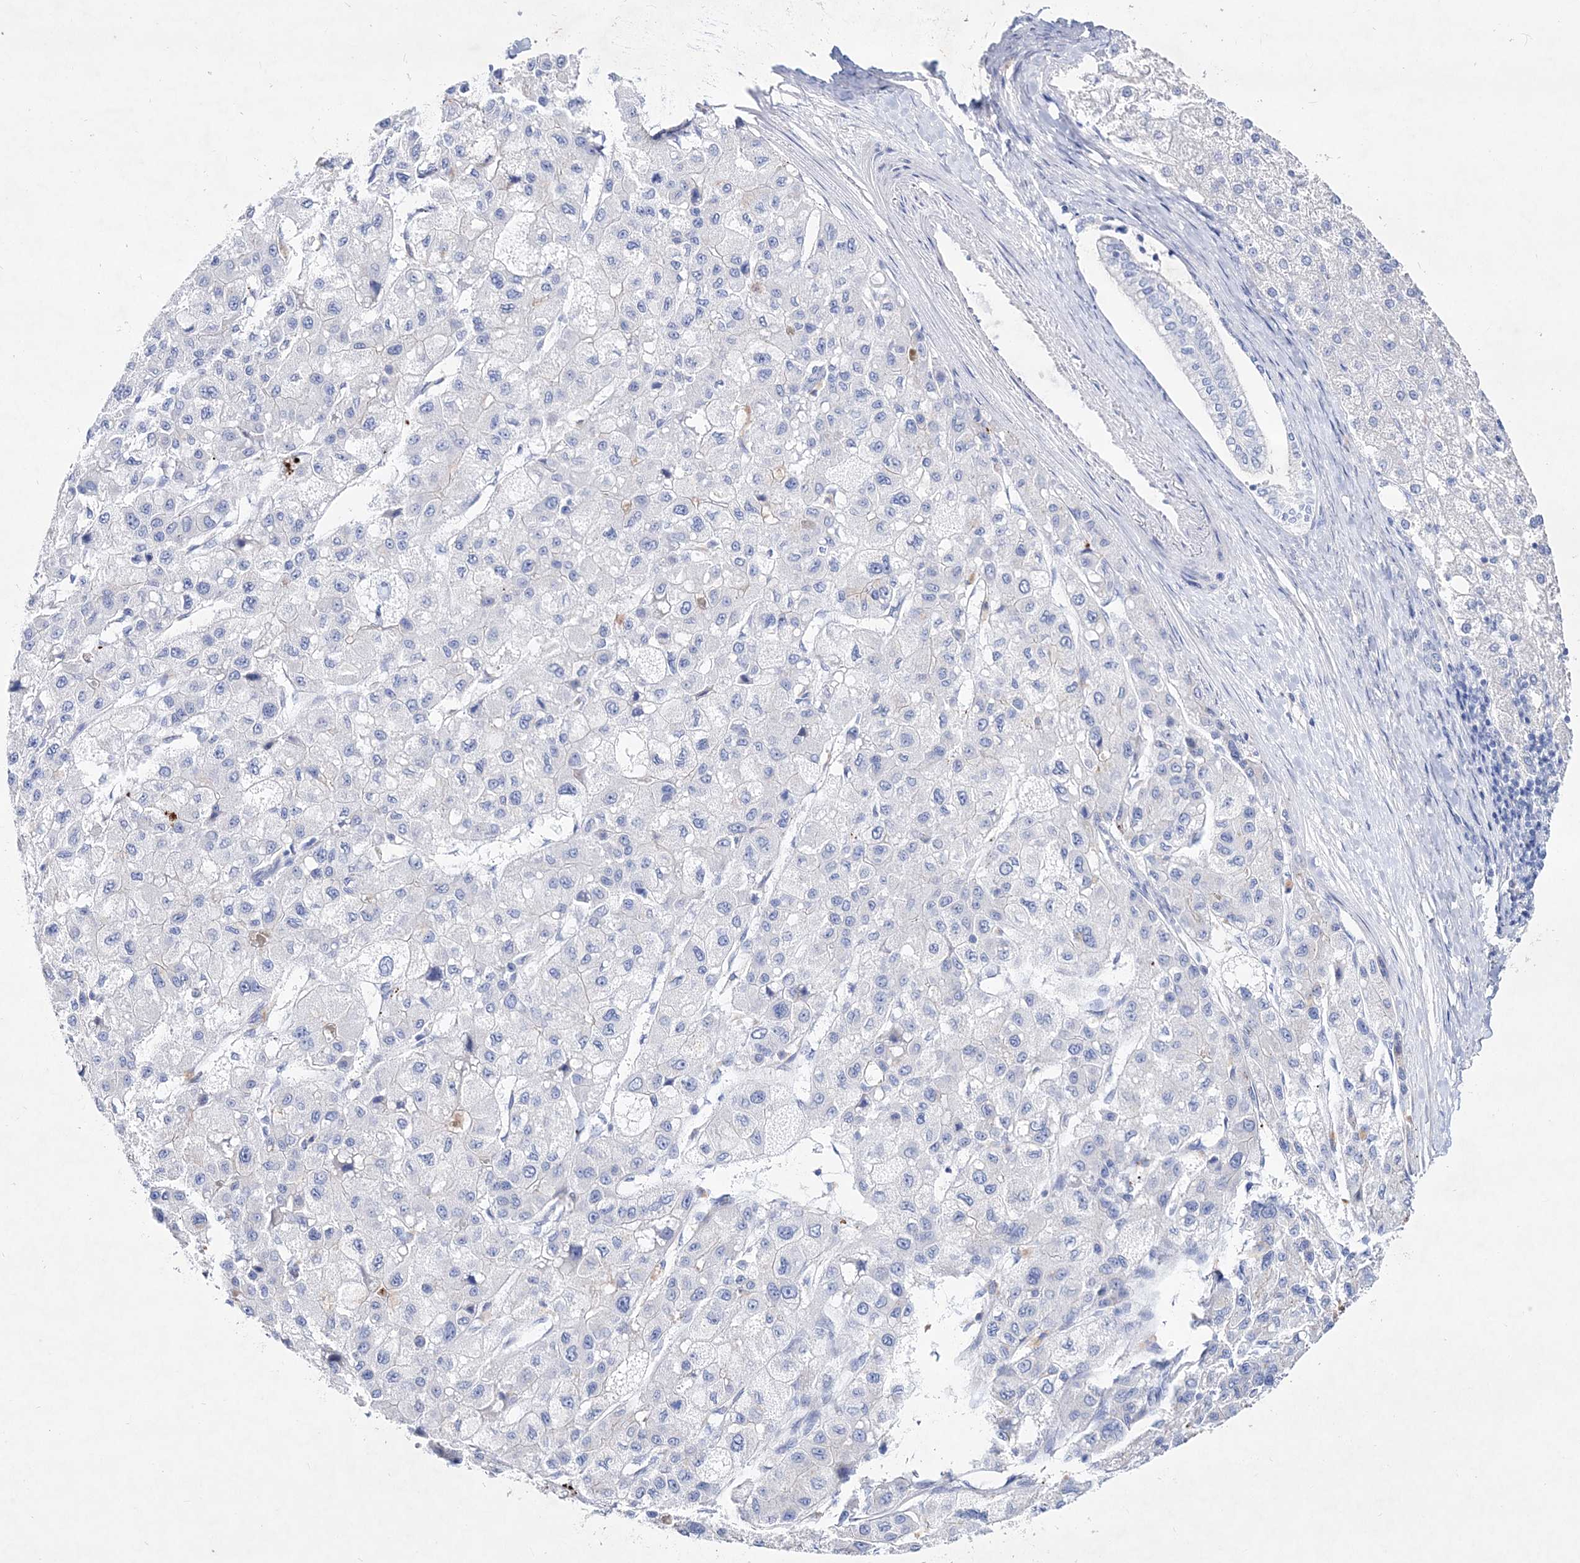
{"staining": {"intensity": "negative", "quantity": "none", "location": "none"}, "tissue": "liver cancer", "cell_type": "Tumor cells", "image_type": "cancer", "snomed": [{"axis": "morphology", "description": "Carcinoma, Hepatocellular, NOS"}, {"axis": "topography", "description": "Liver"}], "caption": "An immunohistochemistry (IHC) photomicrograph of liver cancer is shown. There is no staining in tumor cells of liver cancer.", "gene": "SPINK7", "patient": {"sex": "male", "age": 80}}